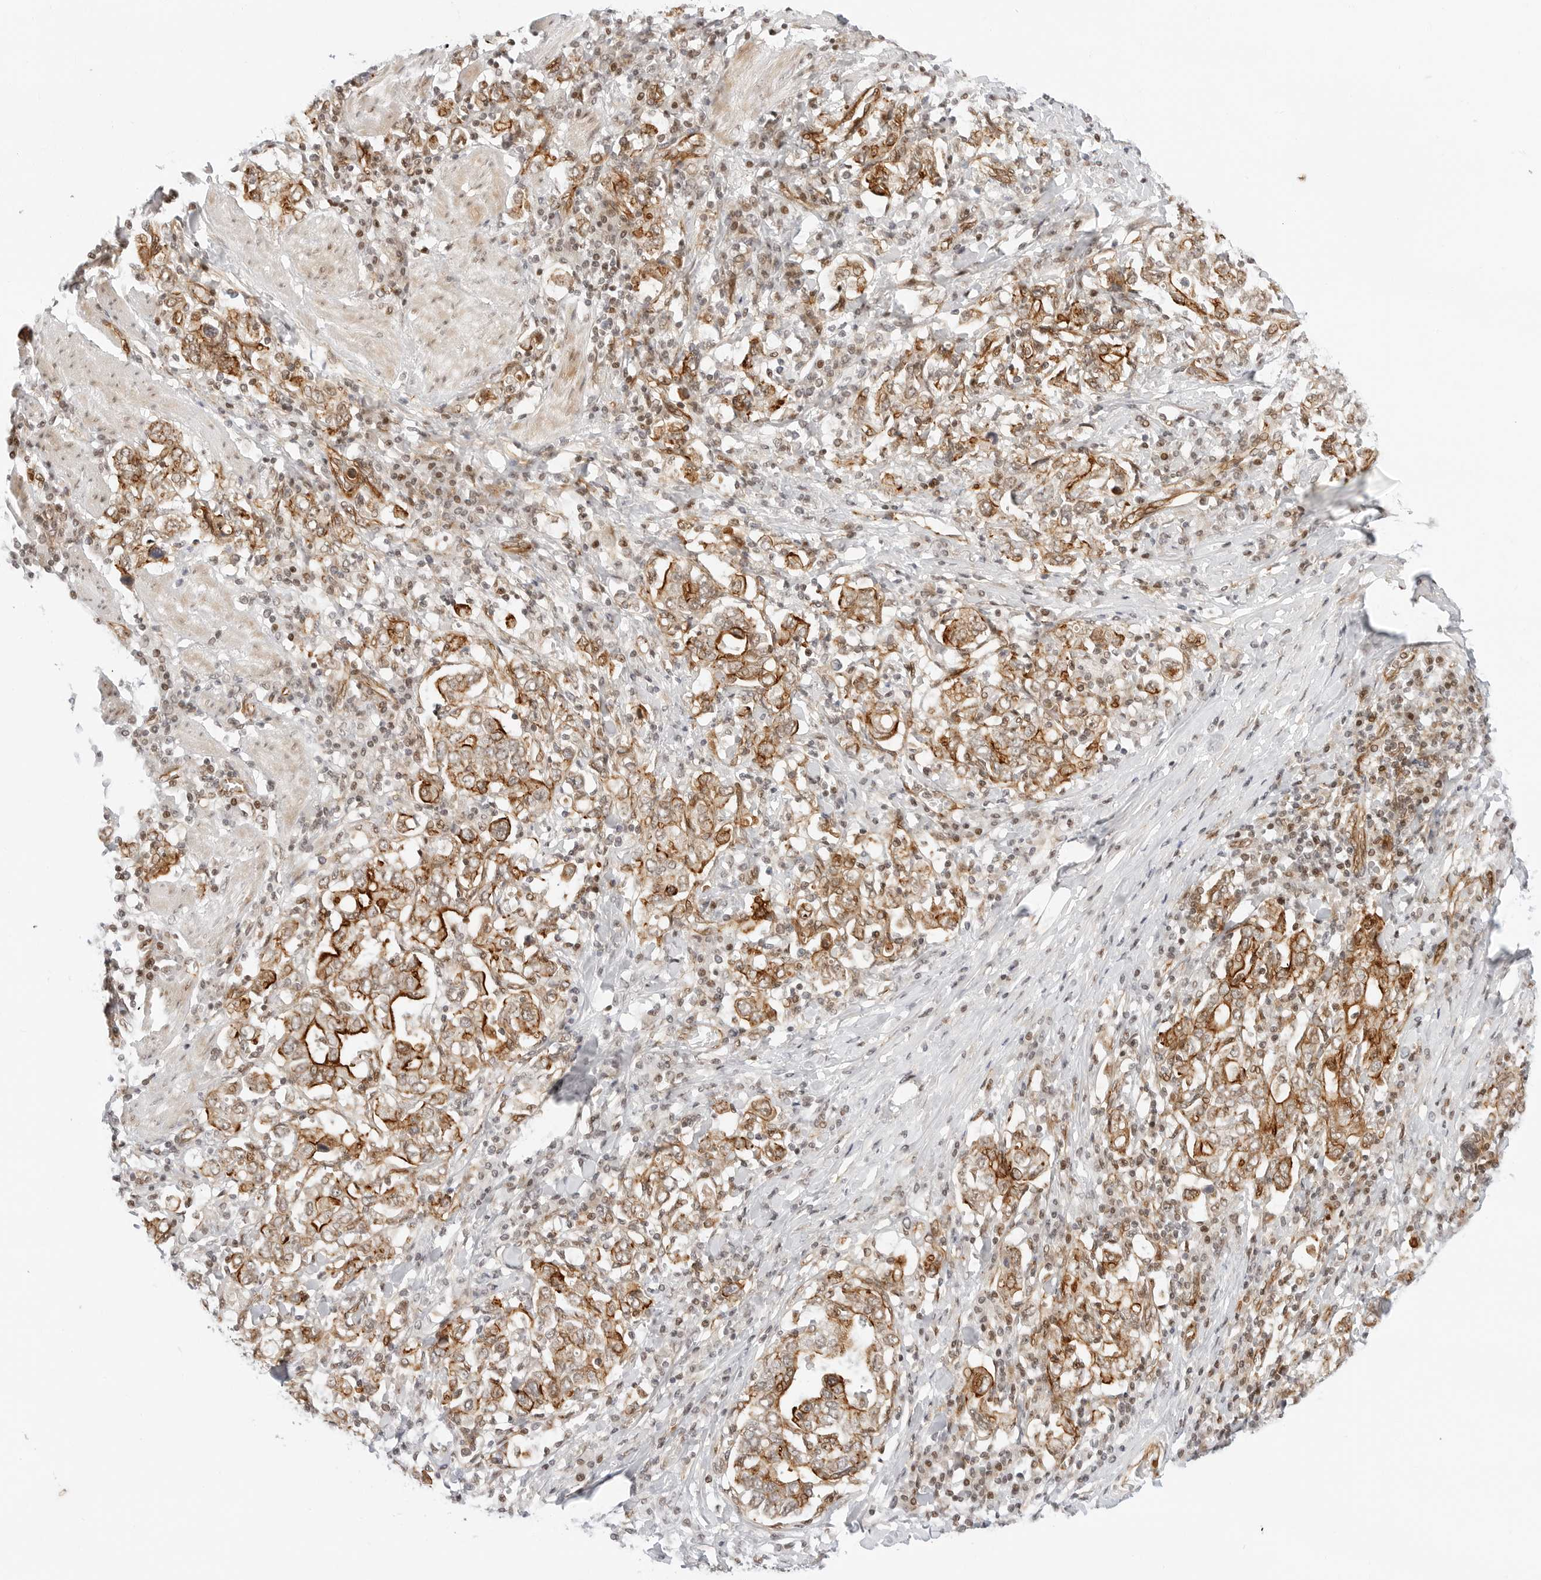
{"staining": {"intensity": "moderate", "quantity": ">75%", "location": "cytoplasmic/membranous"}, "tissue": "stomach cancer", "cell_type": "Tumor cells", "image_type": "cancer", "snomed": [{"axis": "morphology", "description": "Adenocarcinoma, NOS"}, {"axis": "topography", "description": "Stomach, upper"}], "caption": "Immunohistochemical staining of human stomach adenocarcinoma displays moderate cytoplasmic/membranous protein positivity in approximately >75% of tumor cells. The staining was performed using DAB (3,3'-diaminobenzidine) to visualize the protein expression in brown, while the nuclei were stained in blue with hematoxylin (Magnification: 20x).", "gene": "ZNF613", "patient": {"sex": "male", "age": 62}}